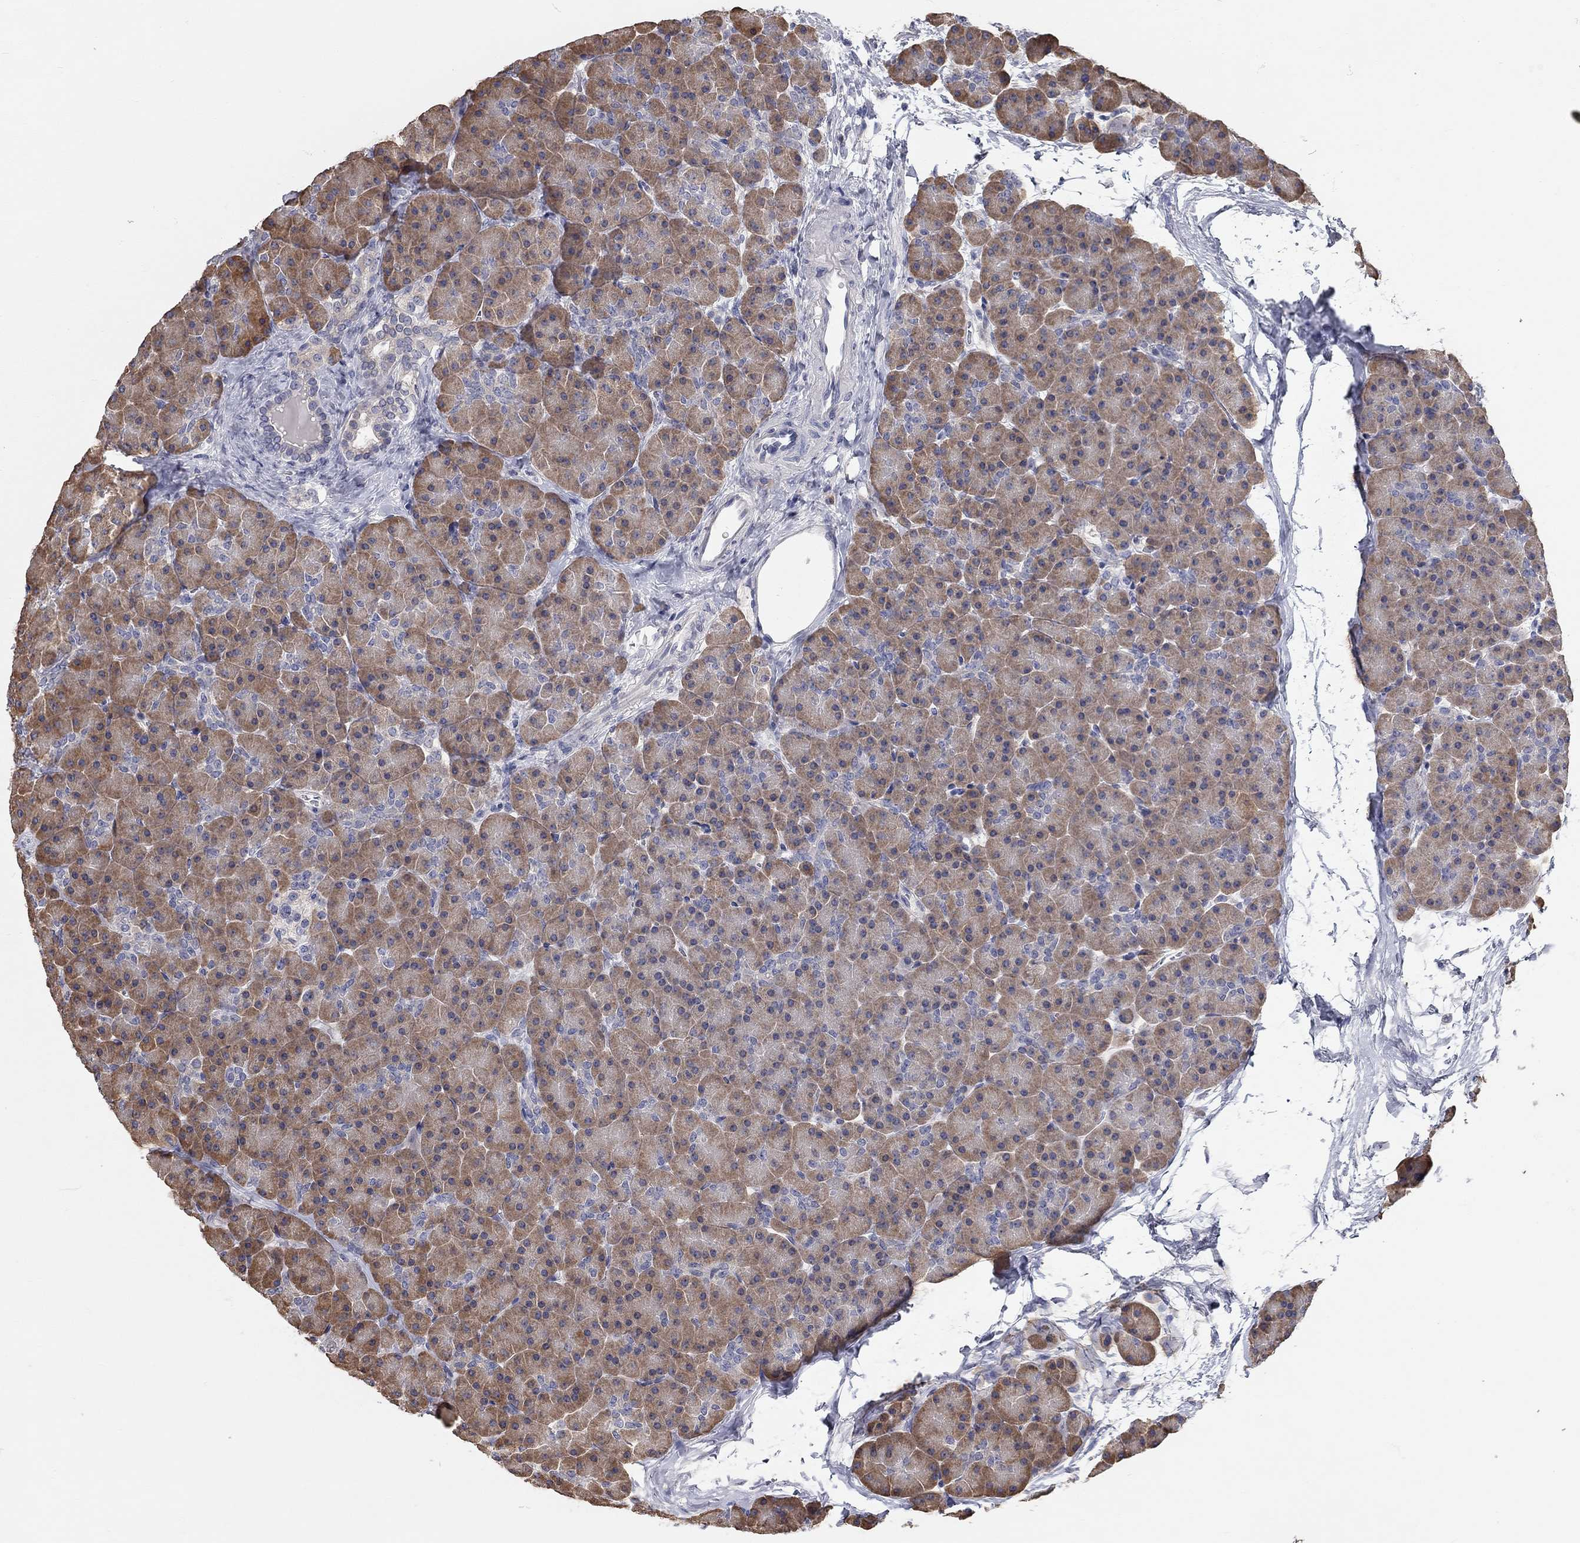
{"staining": {"intensity": "moderate", "quantity": "25%-75%", "location": "cytoplasmic/membranous"}, "tissue": "pancreas", "cell_type": "Exocrine glandular cells", "image_type": "normal", "snomed": [{"axis": "morphology", "description": "Normal tissue, NOS"}, {"axis": "topography", "description": "Pancreas"}], "caption": "Brown immunohistochemical staining in benign human pancreas exhibits moderate cytoplasmic/membranous expression in approximately 25%-75% of exocrine glandular cells. Using DAB (3,3'-diaminobenzidine) (brown) and hematoxylin (blue) stains, captured at high magnification using brightfield microscopy.", "gene": "XAGE2", "patient": {"sex": "female", "age": 44}}